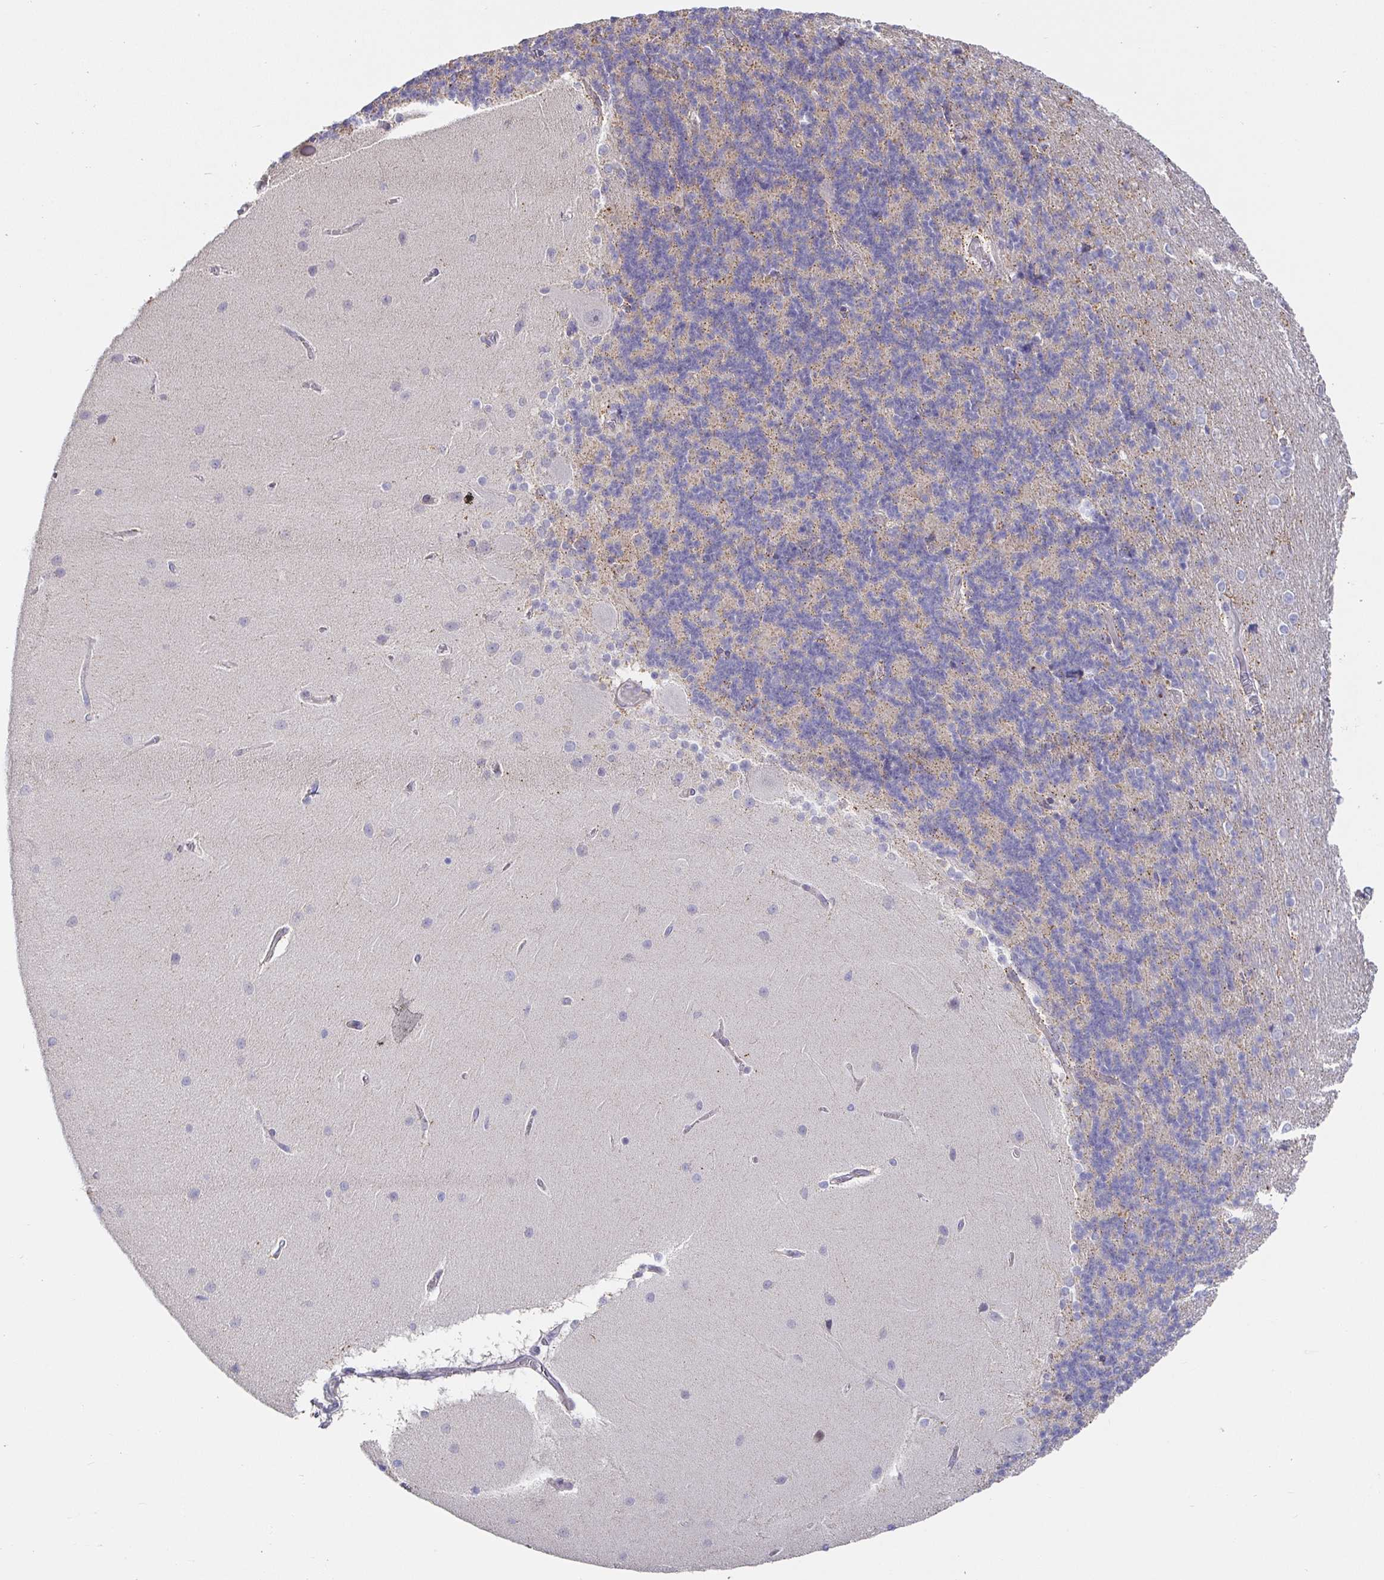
{"staining": {"intensity": "negative", "quantity": "none", "location": "none"}, "tissue": "cerebellum", "cell_type": "Cells in granular layer", "image_type": "normal", "snomed": [{"axis": "morphology", "description": "Normal tissue, NOS"}, {"axis": "topography", "description": "Cerebellum"}], "caption": "Immunohistochemical staining of benign human cerebellum displays no significant expression in cells in granular layer. The staining is performed using DAB (3,3'-diaminobenzidine) brown chromogen with nuclei counter-stained in using hematoxylin.", "gene": "CIT", "patient": {"sex": "female", "age": 54}}